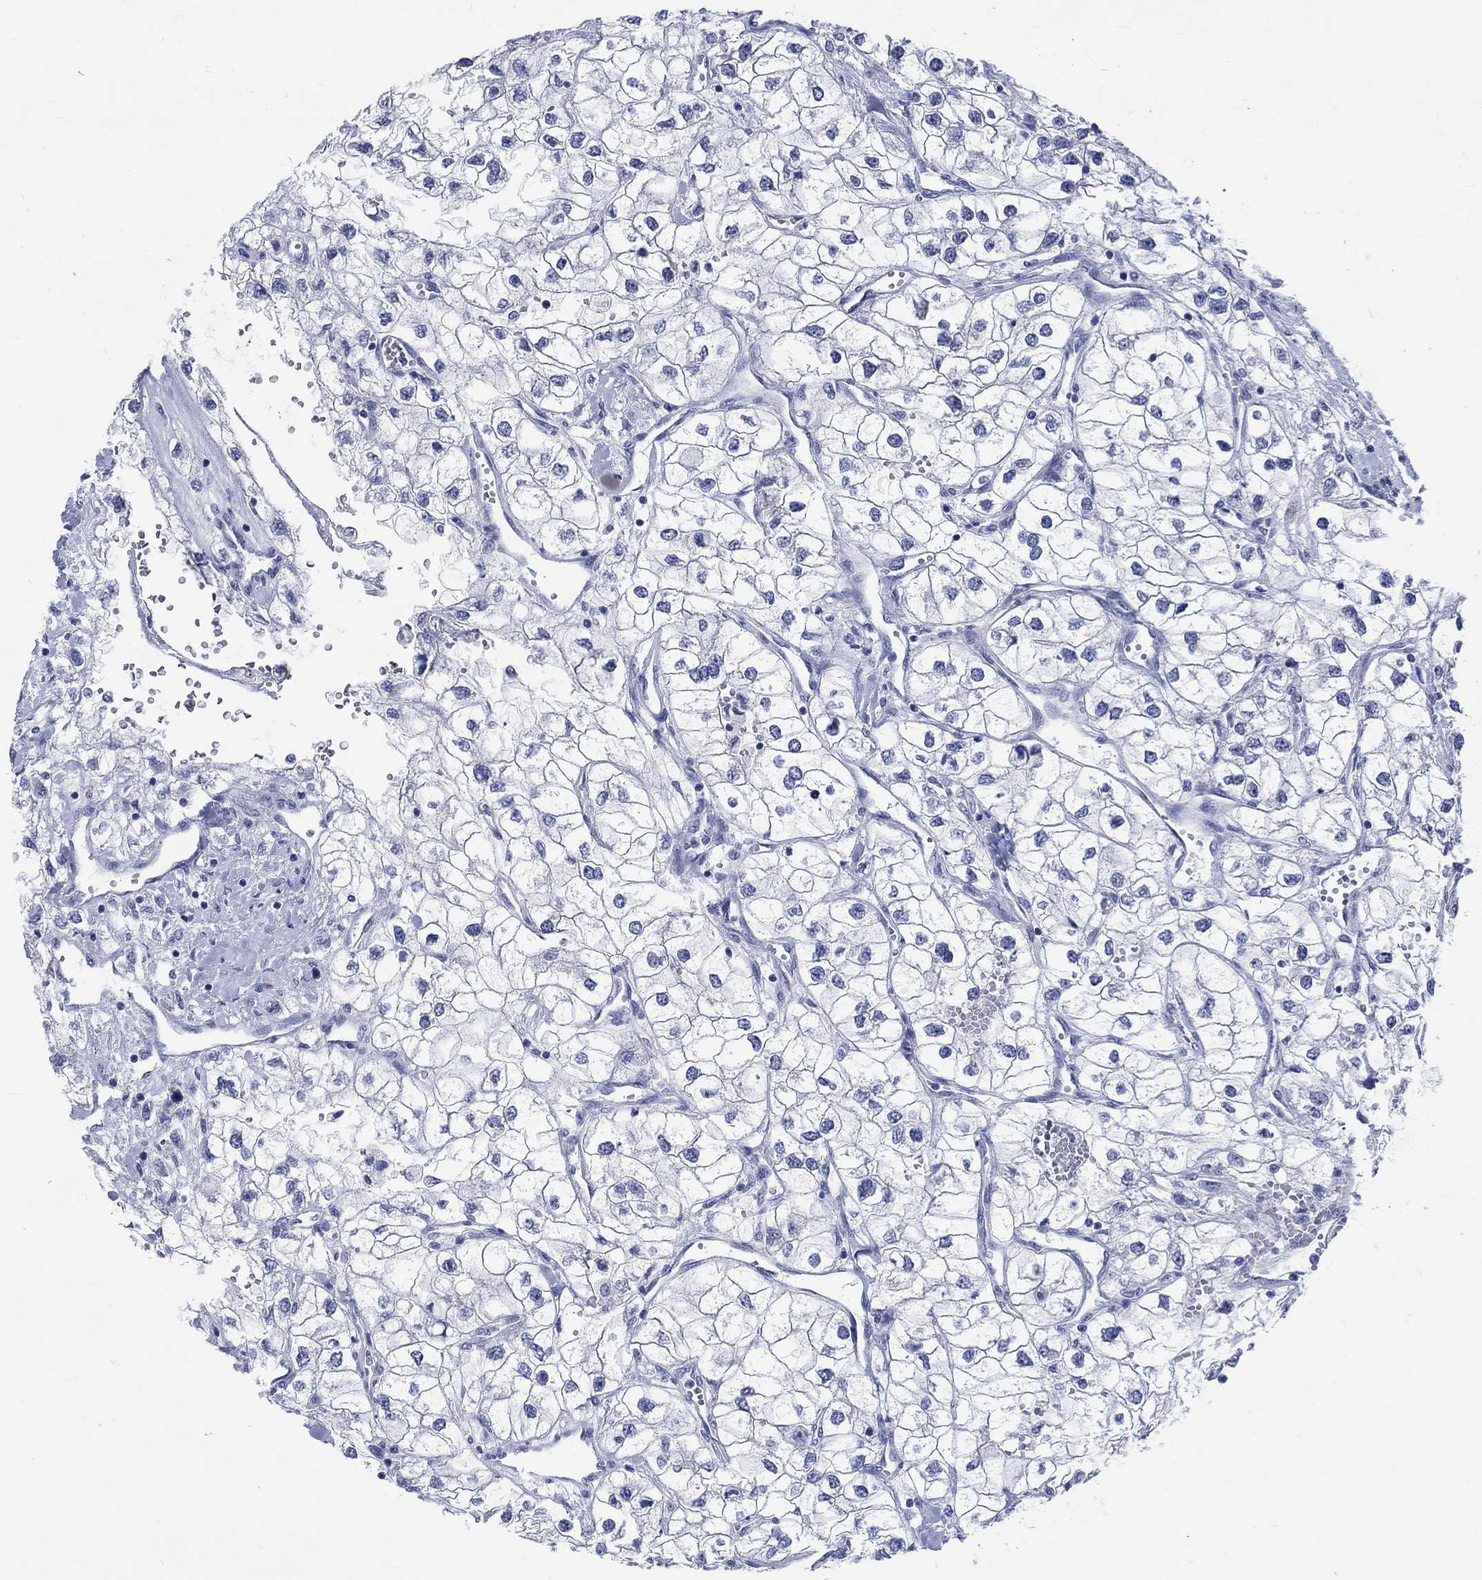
{"staining": {"intensity": "negative", "quantity": "none", "location": "none"}, "tissue": "renal cancer", "cell_type": "Tumor cells", "image_type": "cancer", "snomed": [{"axis": "morphology", "description": "Adenocarcinoma, NOS"}, {"axis": "topography", "description": "Kidney"}], "caption": "This is an immunohistochemistry (IHC) micrograph of human renal cancer (adenocarcinoma). There is no positivity in tumor cells.", "gene": "C4orf47", "patient": {"sex": "male", "age": 59}}